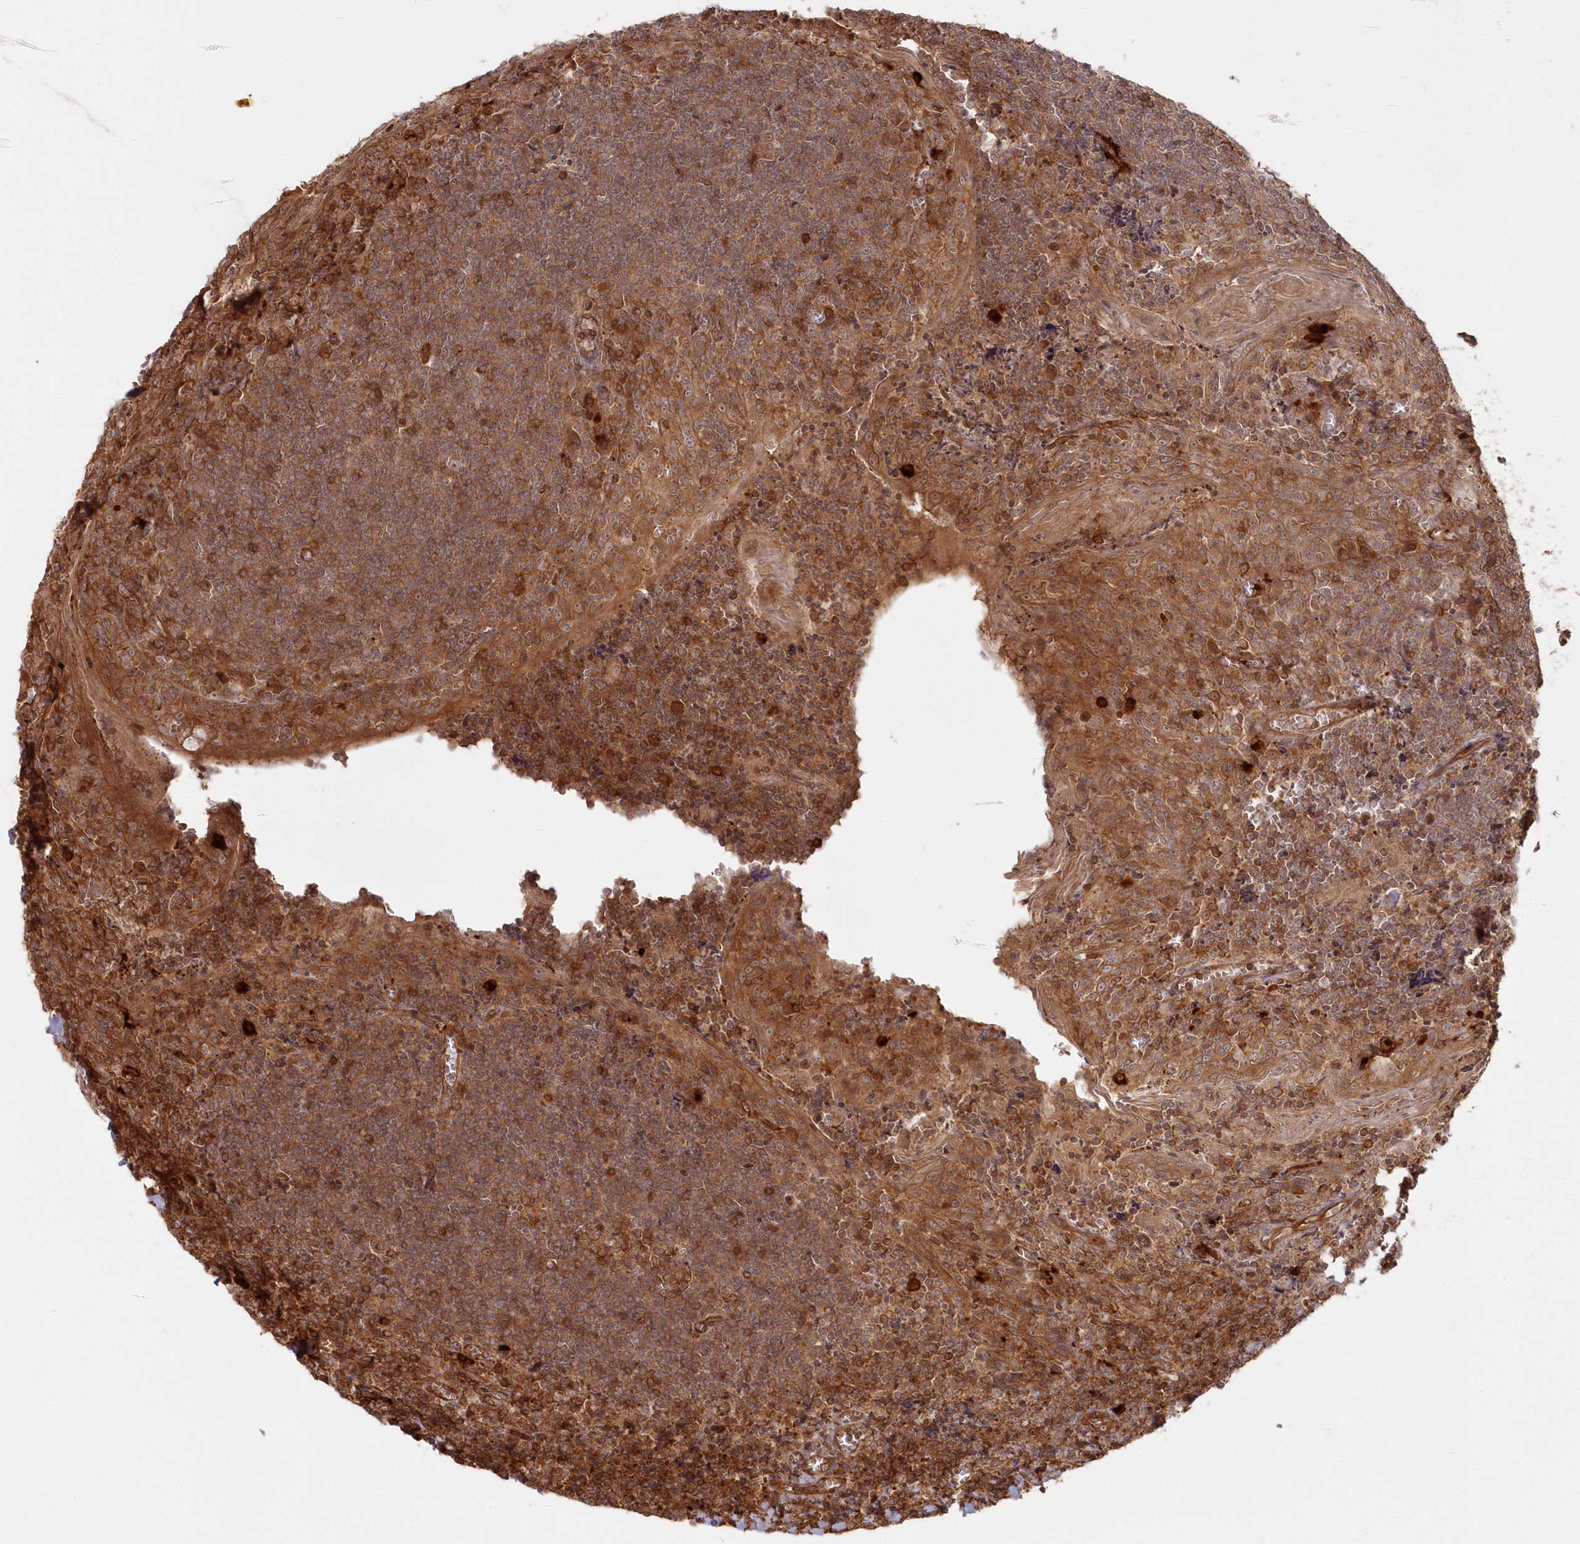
{"staining": {"intensity": "moderate", "quantity": ">75%", "location": "cytoplasmic/membranous"}, "tissue": "tonsil", "cell_type": "Germinal center cells", "image_type": "normal", "snomed": [{"axis": "morphology", "description": "Normal tissue, NOS"}, {"axis": "topography", "description": "Tonsil"}], "caption": "This histopathology image shows immunohistochemistry staining of benign tonsil, with medium moderate cytoplasmic/membranous expression in approximately >75% of germinal center cells.", "gene": "RGCC", "patient": {"sex": "male", "age": 27}}